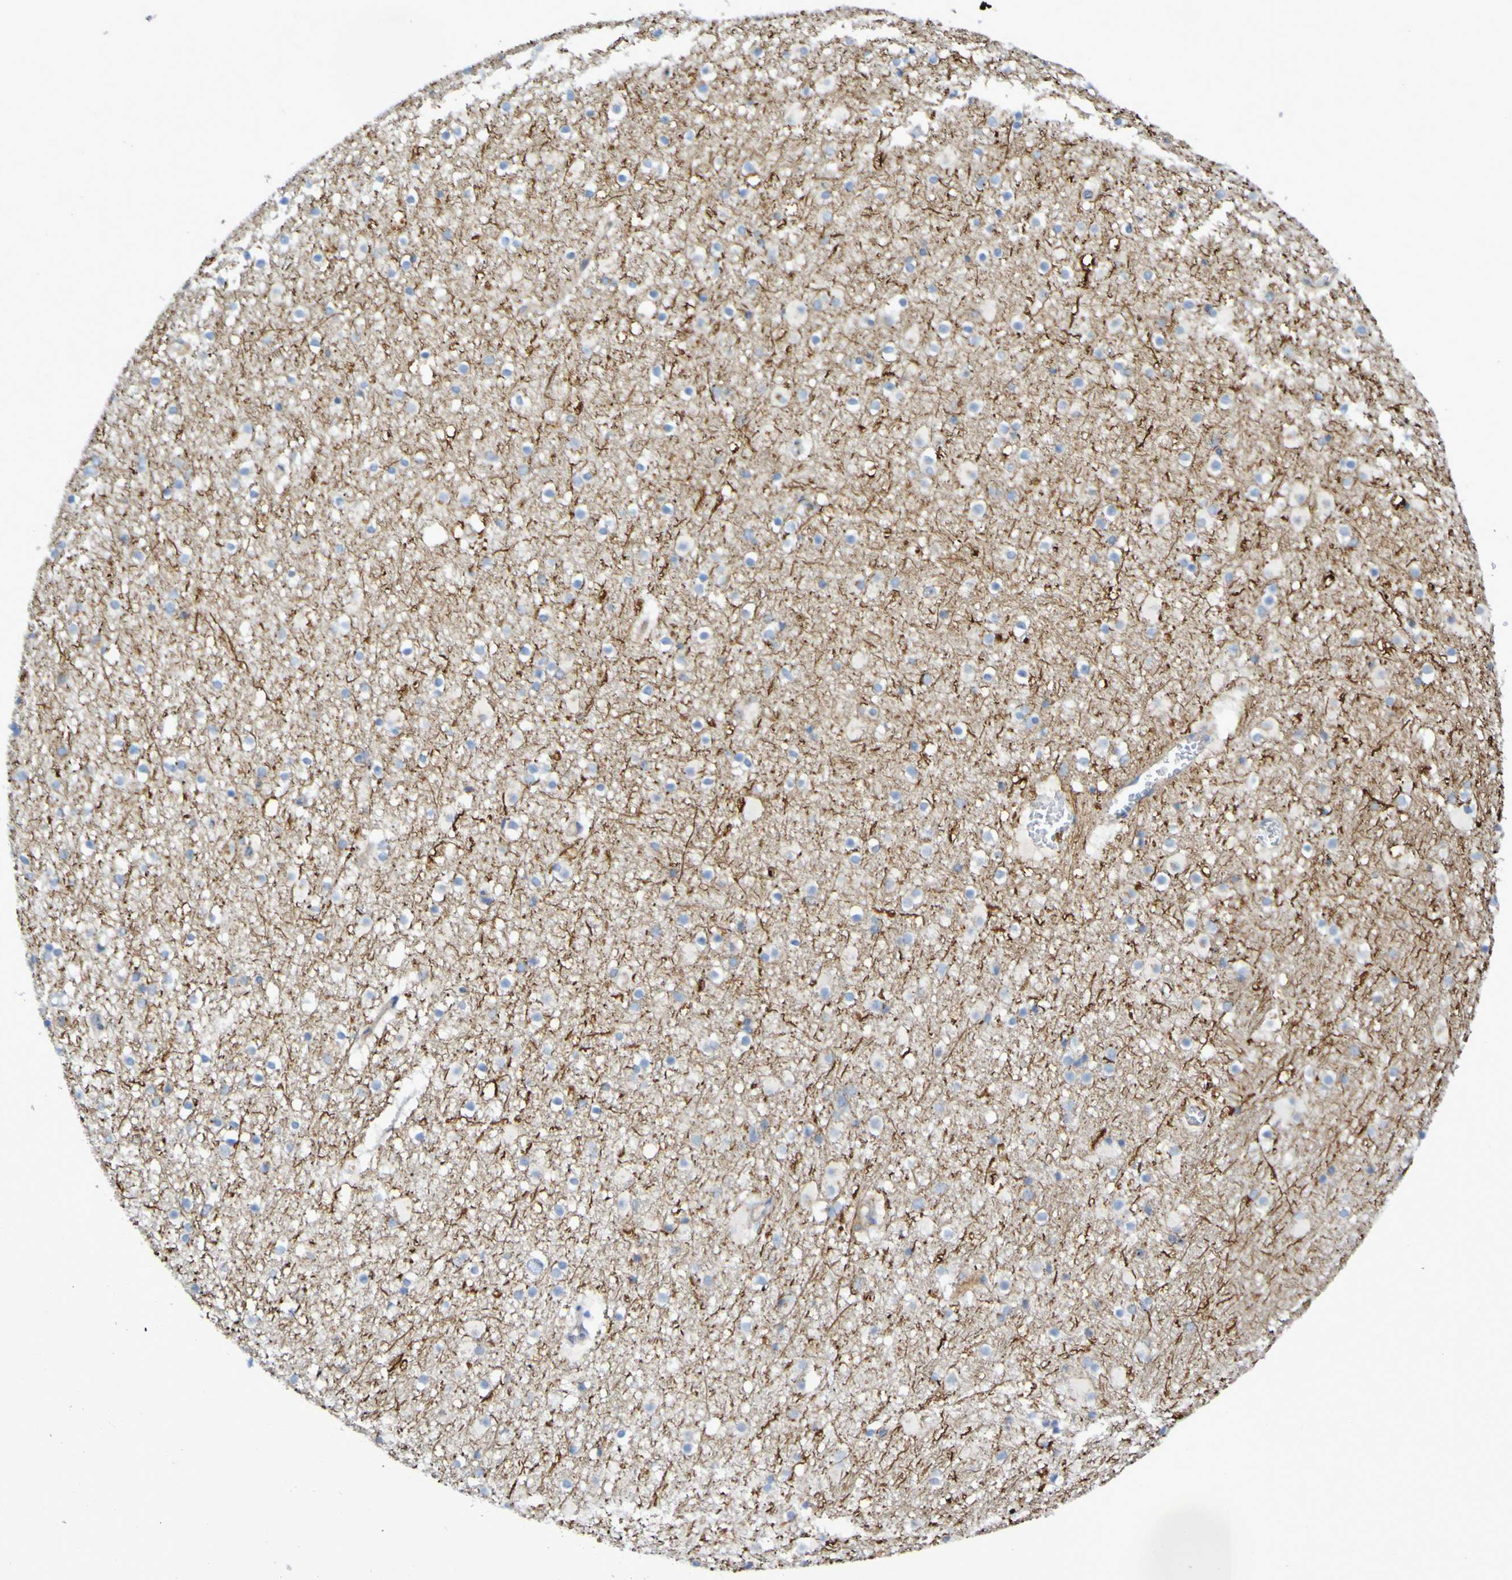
{"staining": {"intensity": "negative", "quantity": "none", "location": "none"}, "tissue": "caudate", "cell_type": "Glial cells", "image_type": "normal", "snomed": [{"axis": "morphology", "description": "Normal tissue, NOS"}, {"axis": "topography", "description": "Lateral ventricle wall"}], "caption": "Histopathology image shows no significant protein positivity in glial cells of benign caudate.", "gene": "LMBRD2", "patient": {"sex": "male", "age": 45}}